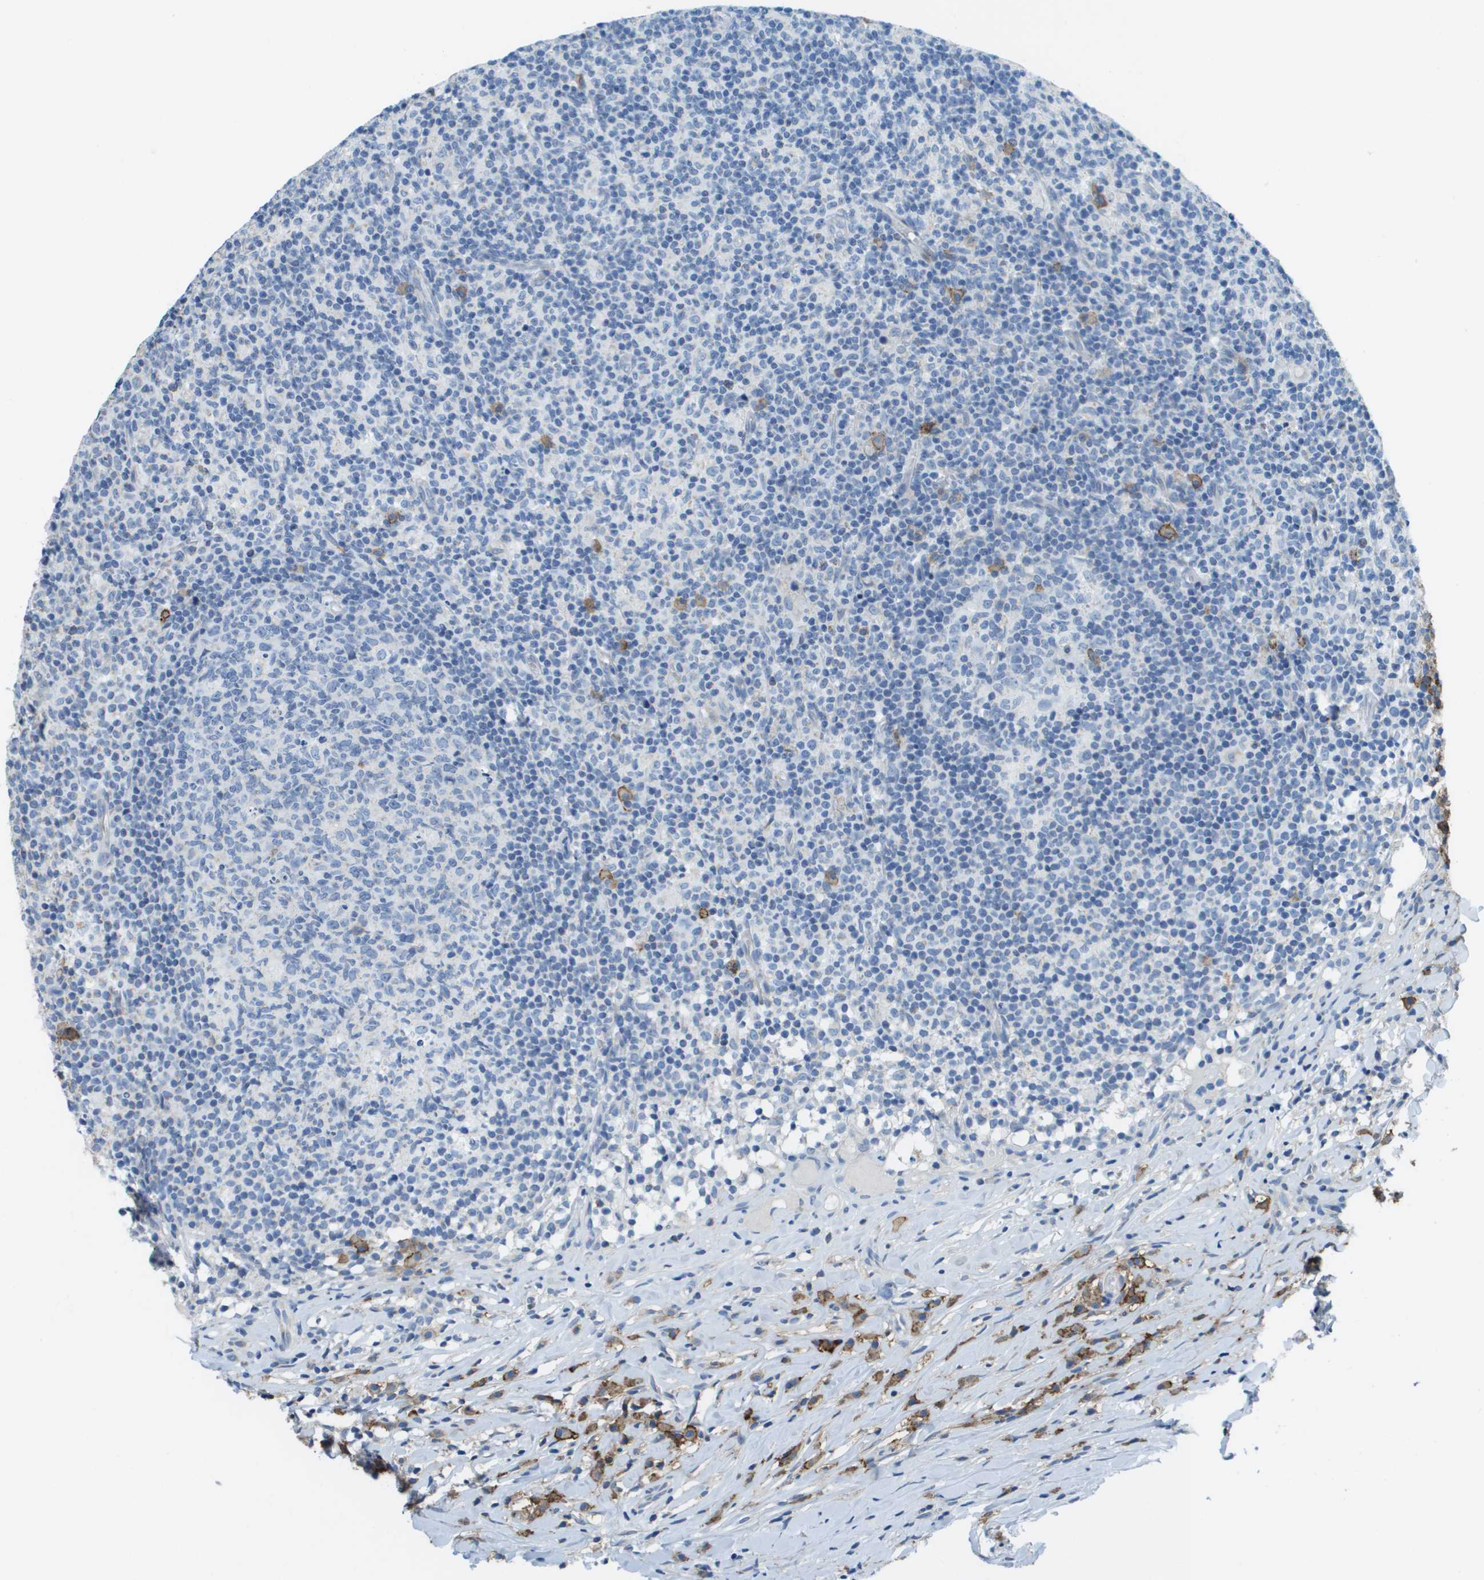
{"staining": {"intensity": "negative", "quantity": "none", "location": "none"}, "tissue": "lymph node", "cell_type": "Germinal center cells", "image_type": "normal", "snomed": [{"axis": "morphology", "description": "Normal tissue, NOS"}, {"axis": "morphology", "description": "Inflammation, NOS"}, {"axis": "topography", "description": "Lymph node"}], "caption": "The photomicrograph reveals no significant expression in germinal center cells of lymph node. Brightfield microscopy of immunohistochemistry stained with DAB (3,3'-diaminobenzidine) (brown) and hematoxylin (blue), captured at high magnification.", "gene": "SDC1", "patient": {"sex": "male", "age": 55}}